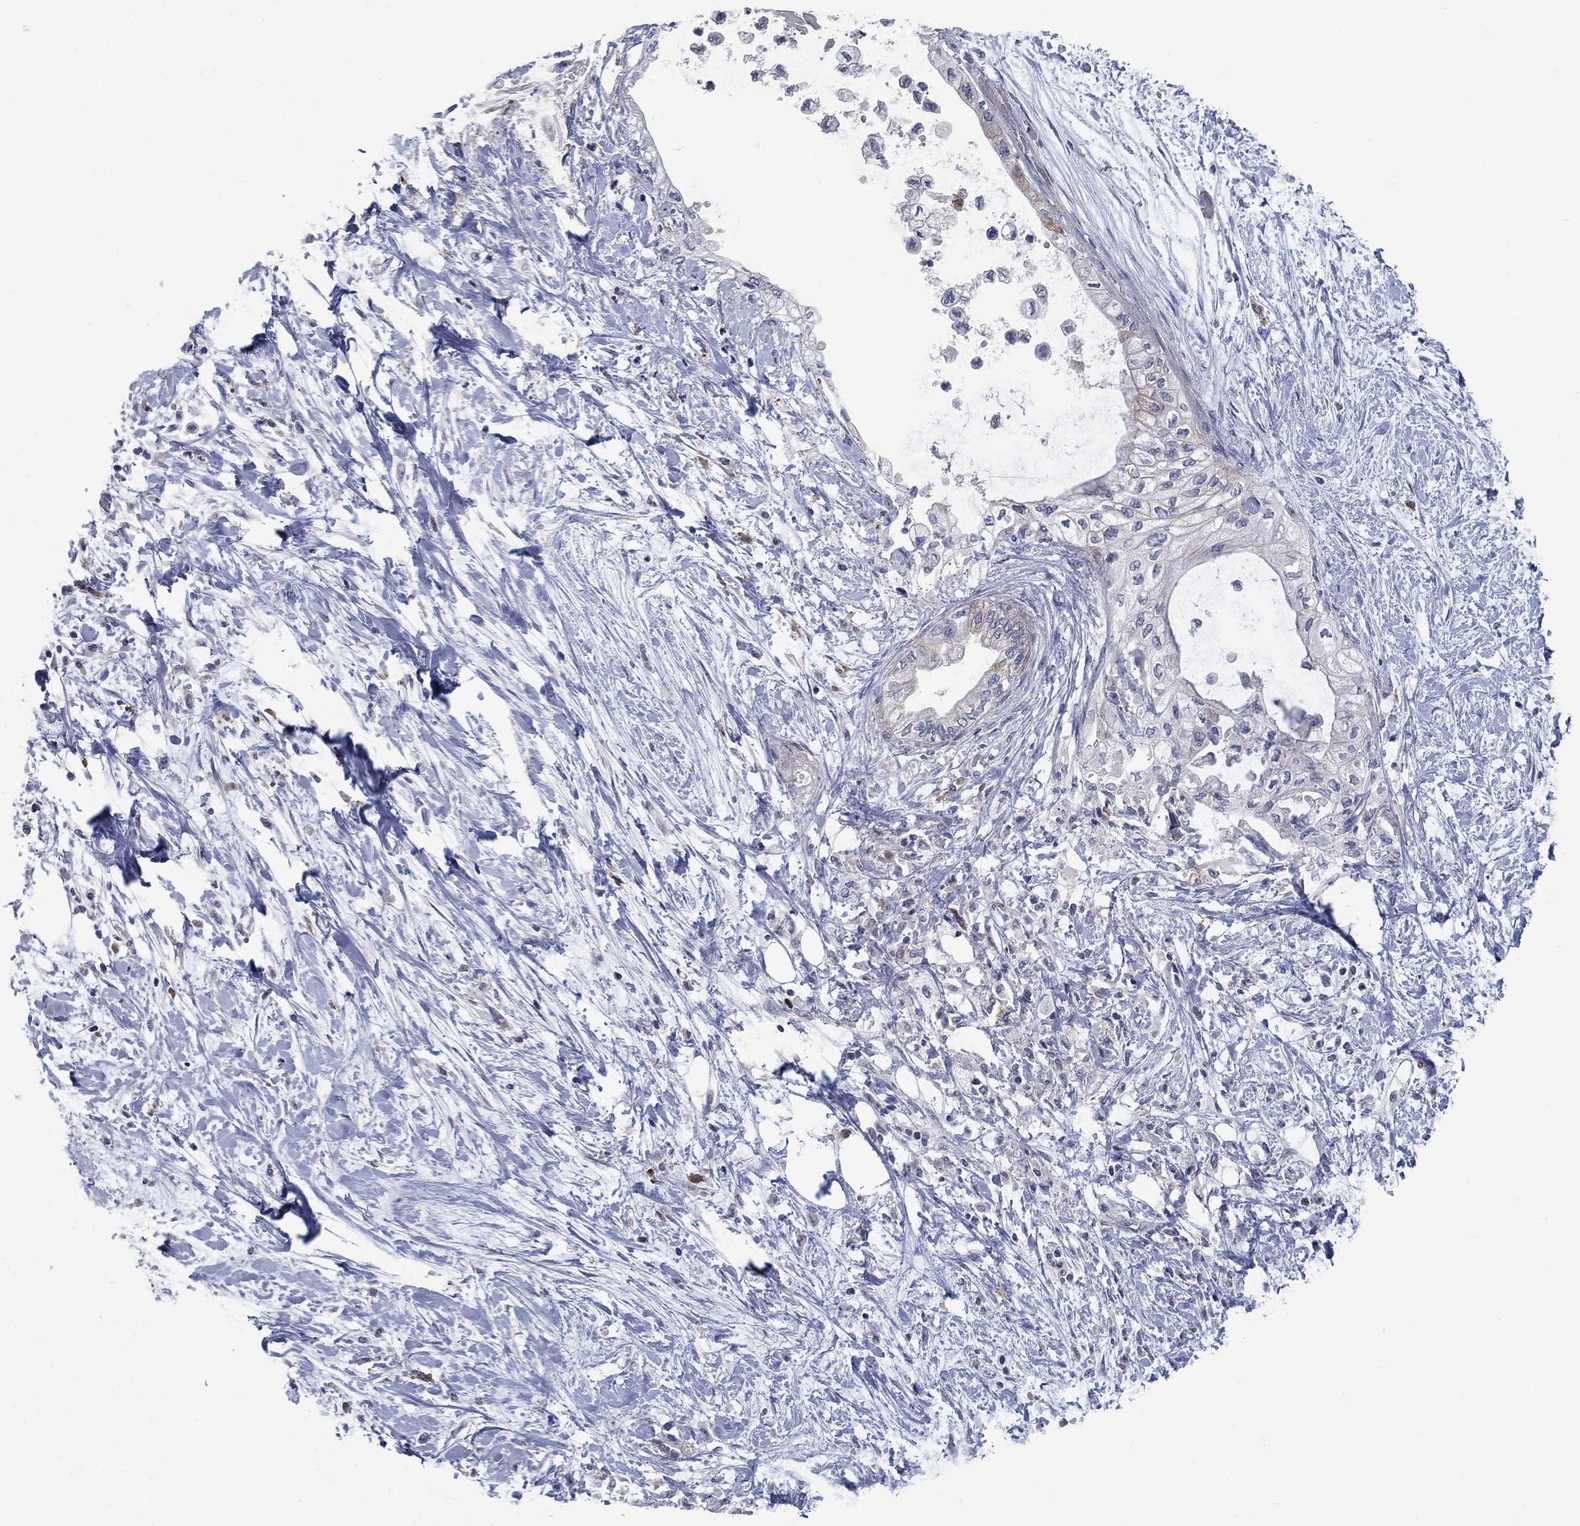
{"staining": {"intensity": "negative", "quantity": "none", "location": "none"}, "tissue": "pancreatic cancer", "cell_type": "Tumor cells", "image_type": "cancer", "snomed": [{"axis": "morphology", "description": "Normal tissue, NOS"}, {"axis": "morphology", "description": "Adenocarcinoma, NOS"}, {"axis": "topography", "description": "Pancreas"}, {"axis": "topography", "description": "Duodenum"}], "caption": "This is an immunohistochemistry (IHC) micrograph of human pancreatic adenocarcinoma. There is no staining in tumor cells.", "gene": "KIF15", "patient": {"sex": "female", "age": 60}}